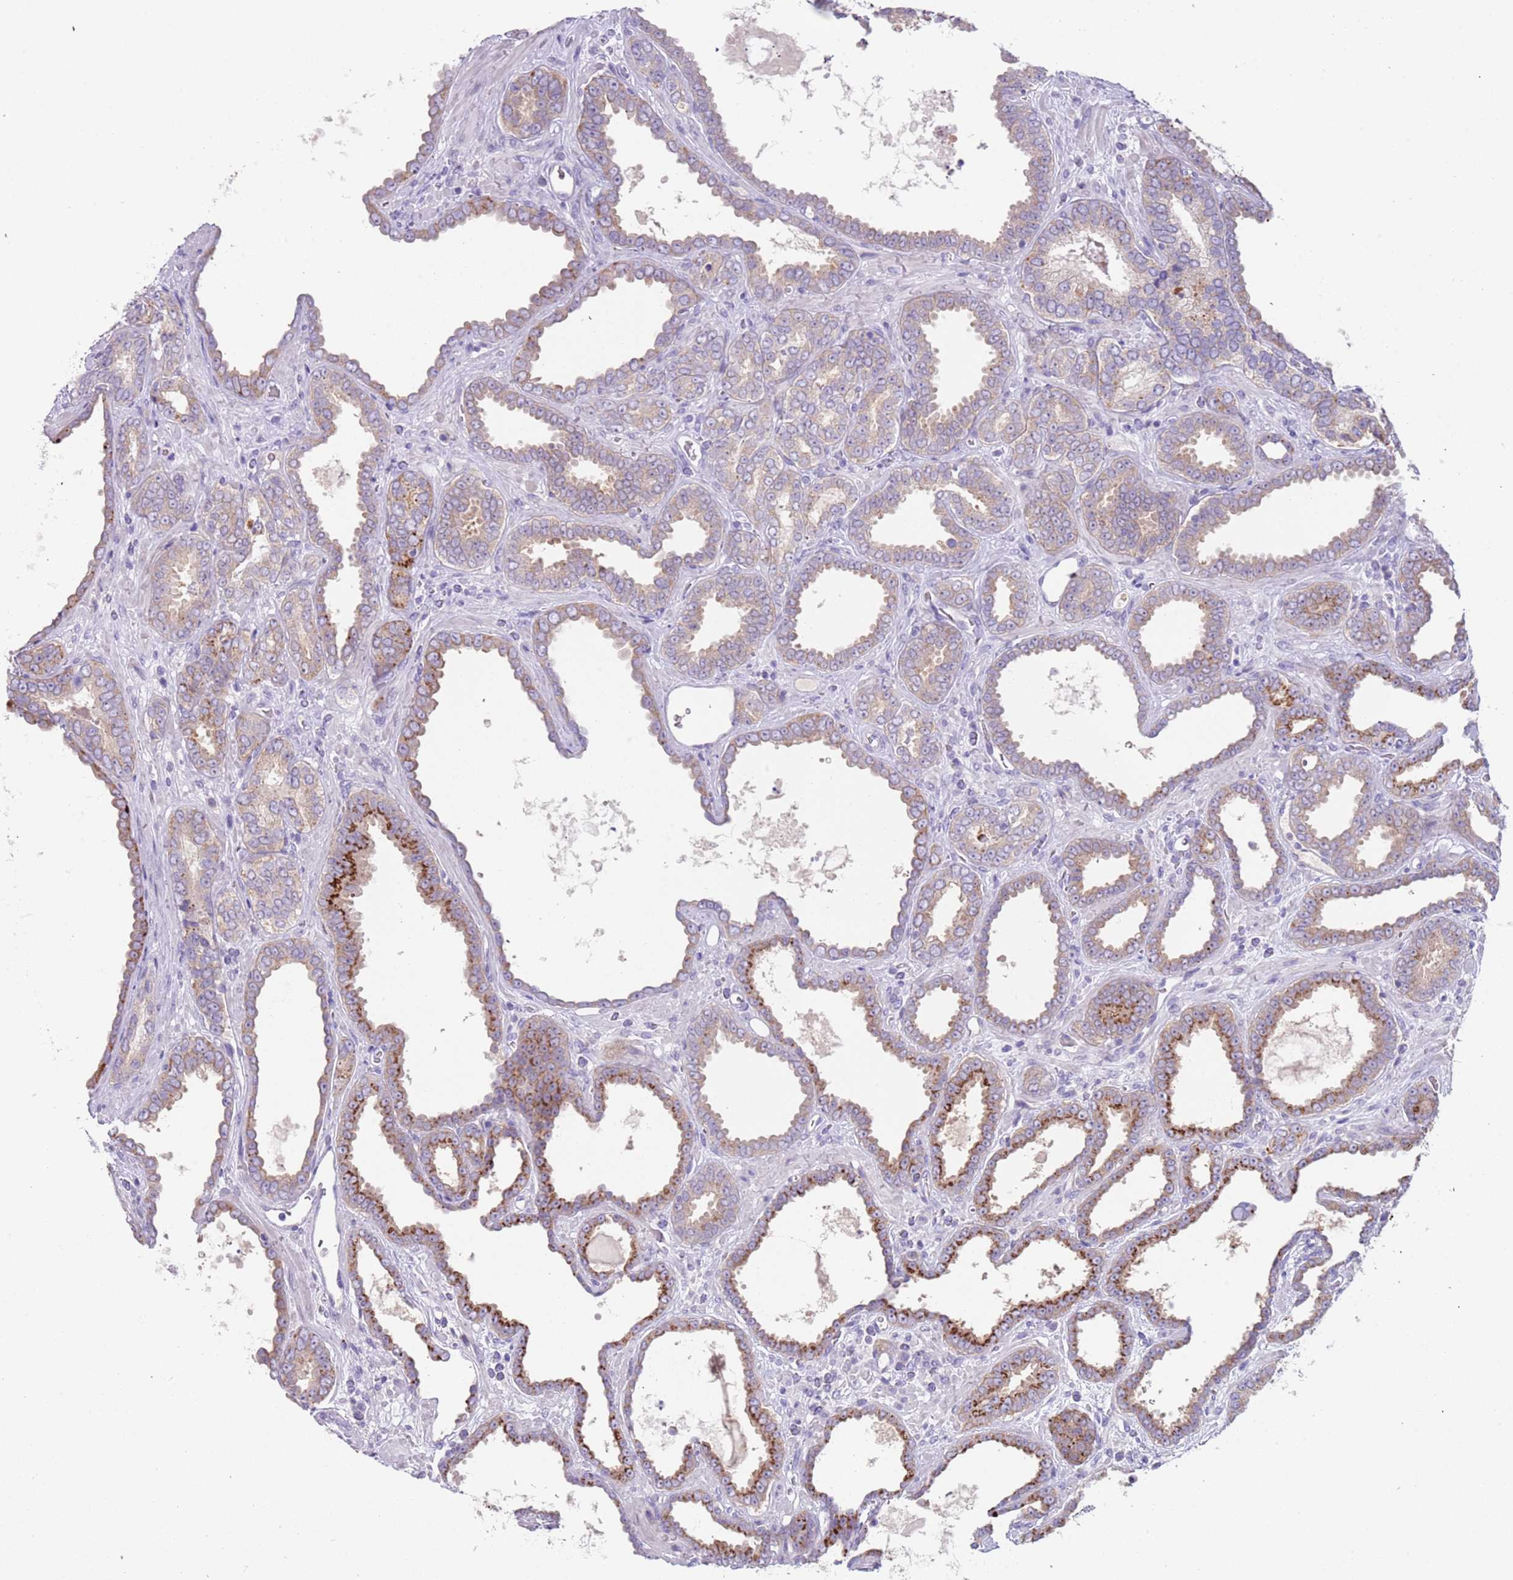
{"staining": {"intensity": "moderate", "quantity": "<25%", "location": "cytoplasmic/membranous"}, "tissue": "prostate cancer", "cell_type": "Tumor cells", "image_type": "cancer", "snomed": [{"axis": "morphology", "description": "Adenocarcinoma, High grade"}, {"axis": "topography", "description": "Prostate"}], "caption": "Tumor cells exhibit moderate cytoplasmic/membranous staining in approximately <25% of cells in prostate cancer. The staining was performed using DAB (3,3'-diaminobenzidine), with brown indicating positive protein expression. Nuclei are stained blue with hematoxylin.", "gene": "C2CD3", "patient": {"sex": "male", "age": 72}}